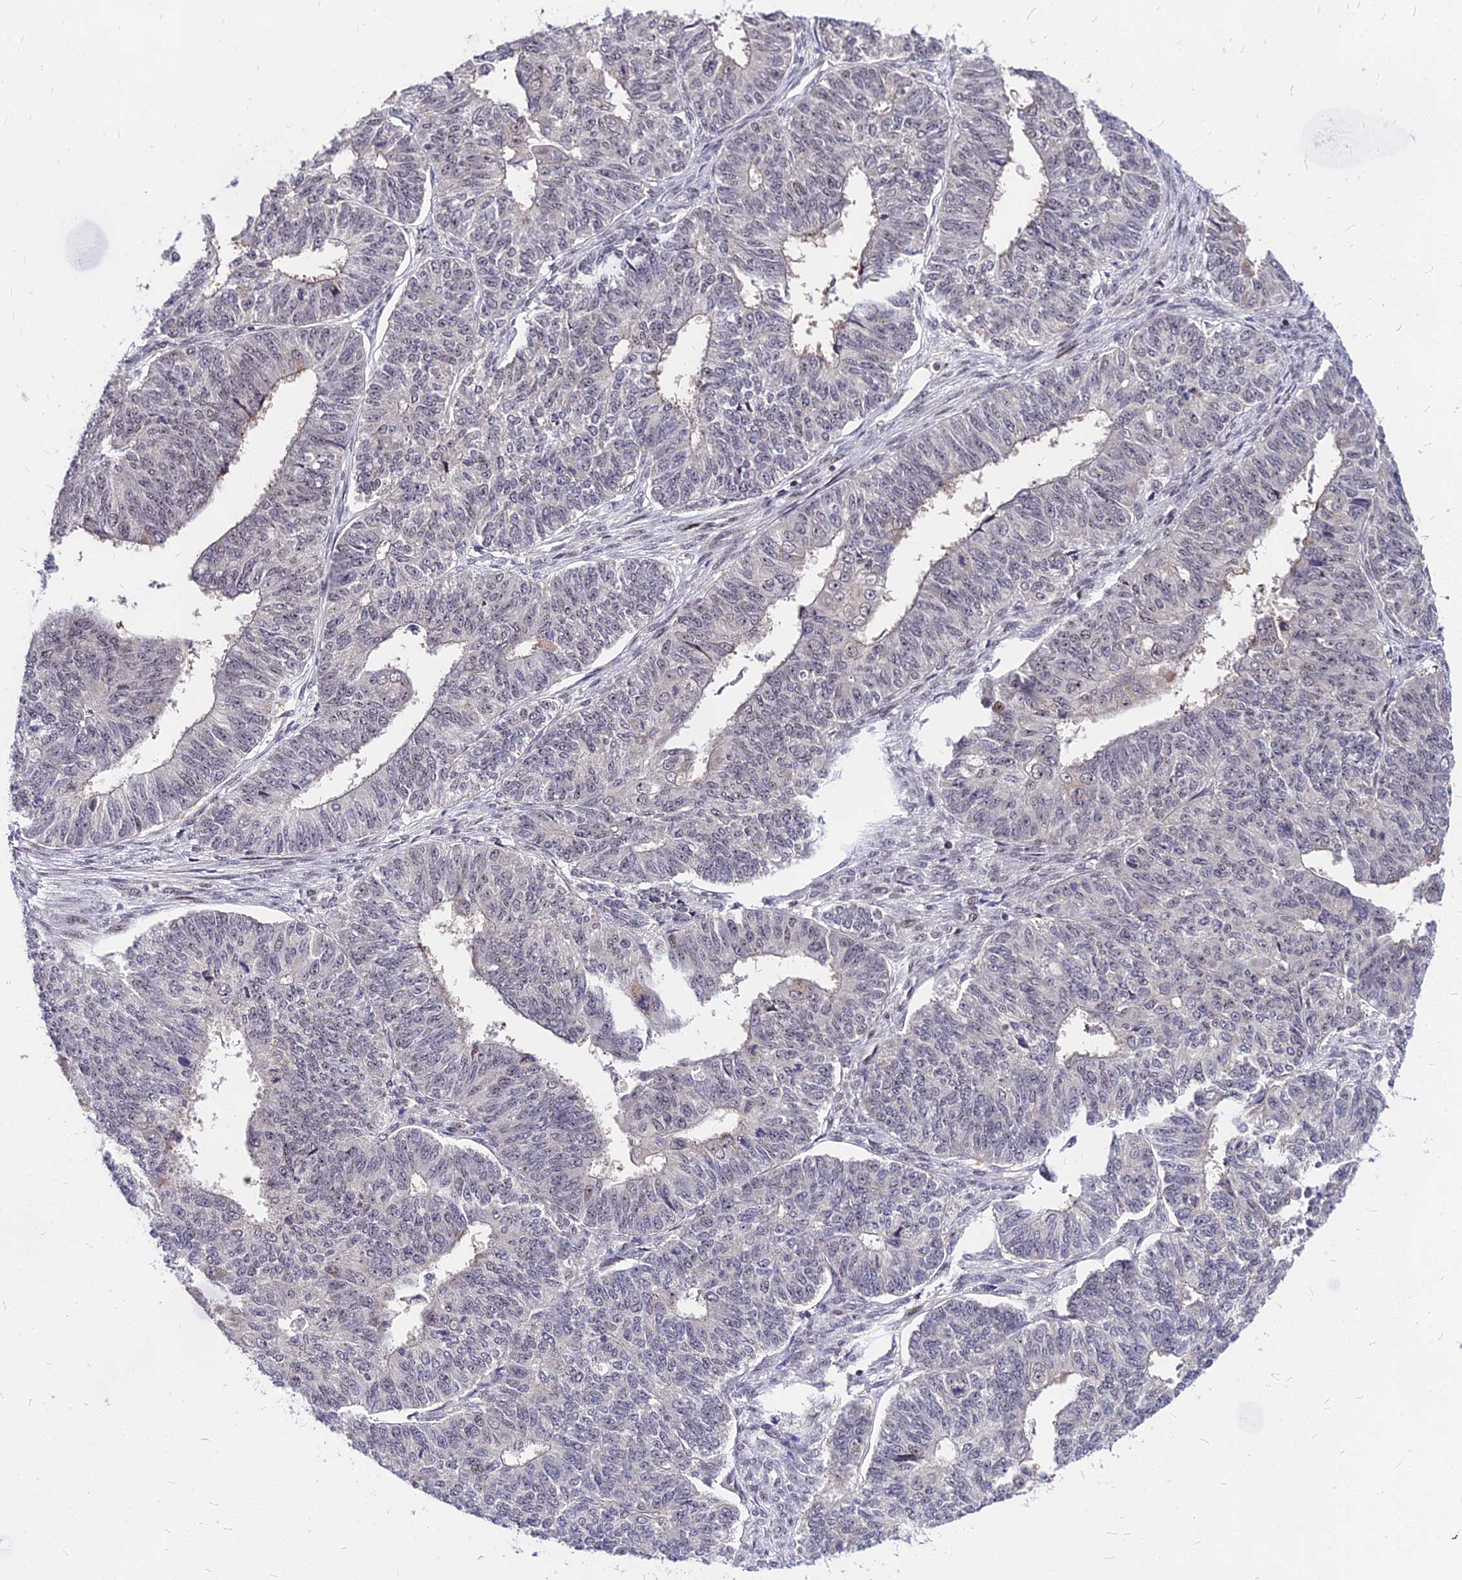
{"staining": {"intensity": "negative", "quantity": "none", "location": "none"}, "tissue": "endometrial cancer", "cell_type": "Tumor cells", "image_type": "cancer", "snomed": [{"axis": "morphology", "description": "Adenocarcinoma, NOS"}, {"axis": "topography", "description": "Endometrium"}], "caption": "Immunohistochemical staining of endometrial adenocarcinoma shows no significant positivity in tumor cells.", "gene": "DDX55", "patient": {"sex": "female", "age": 32}}